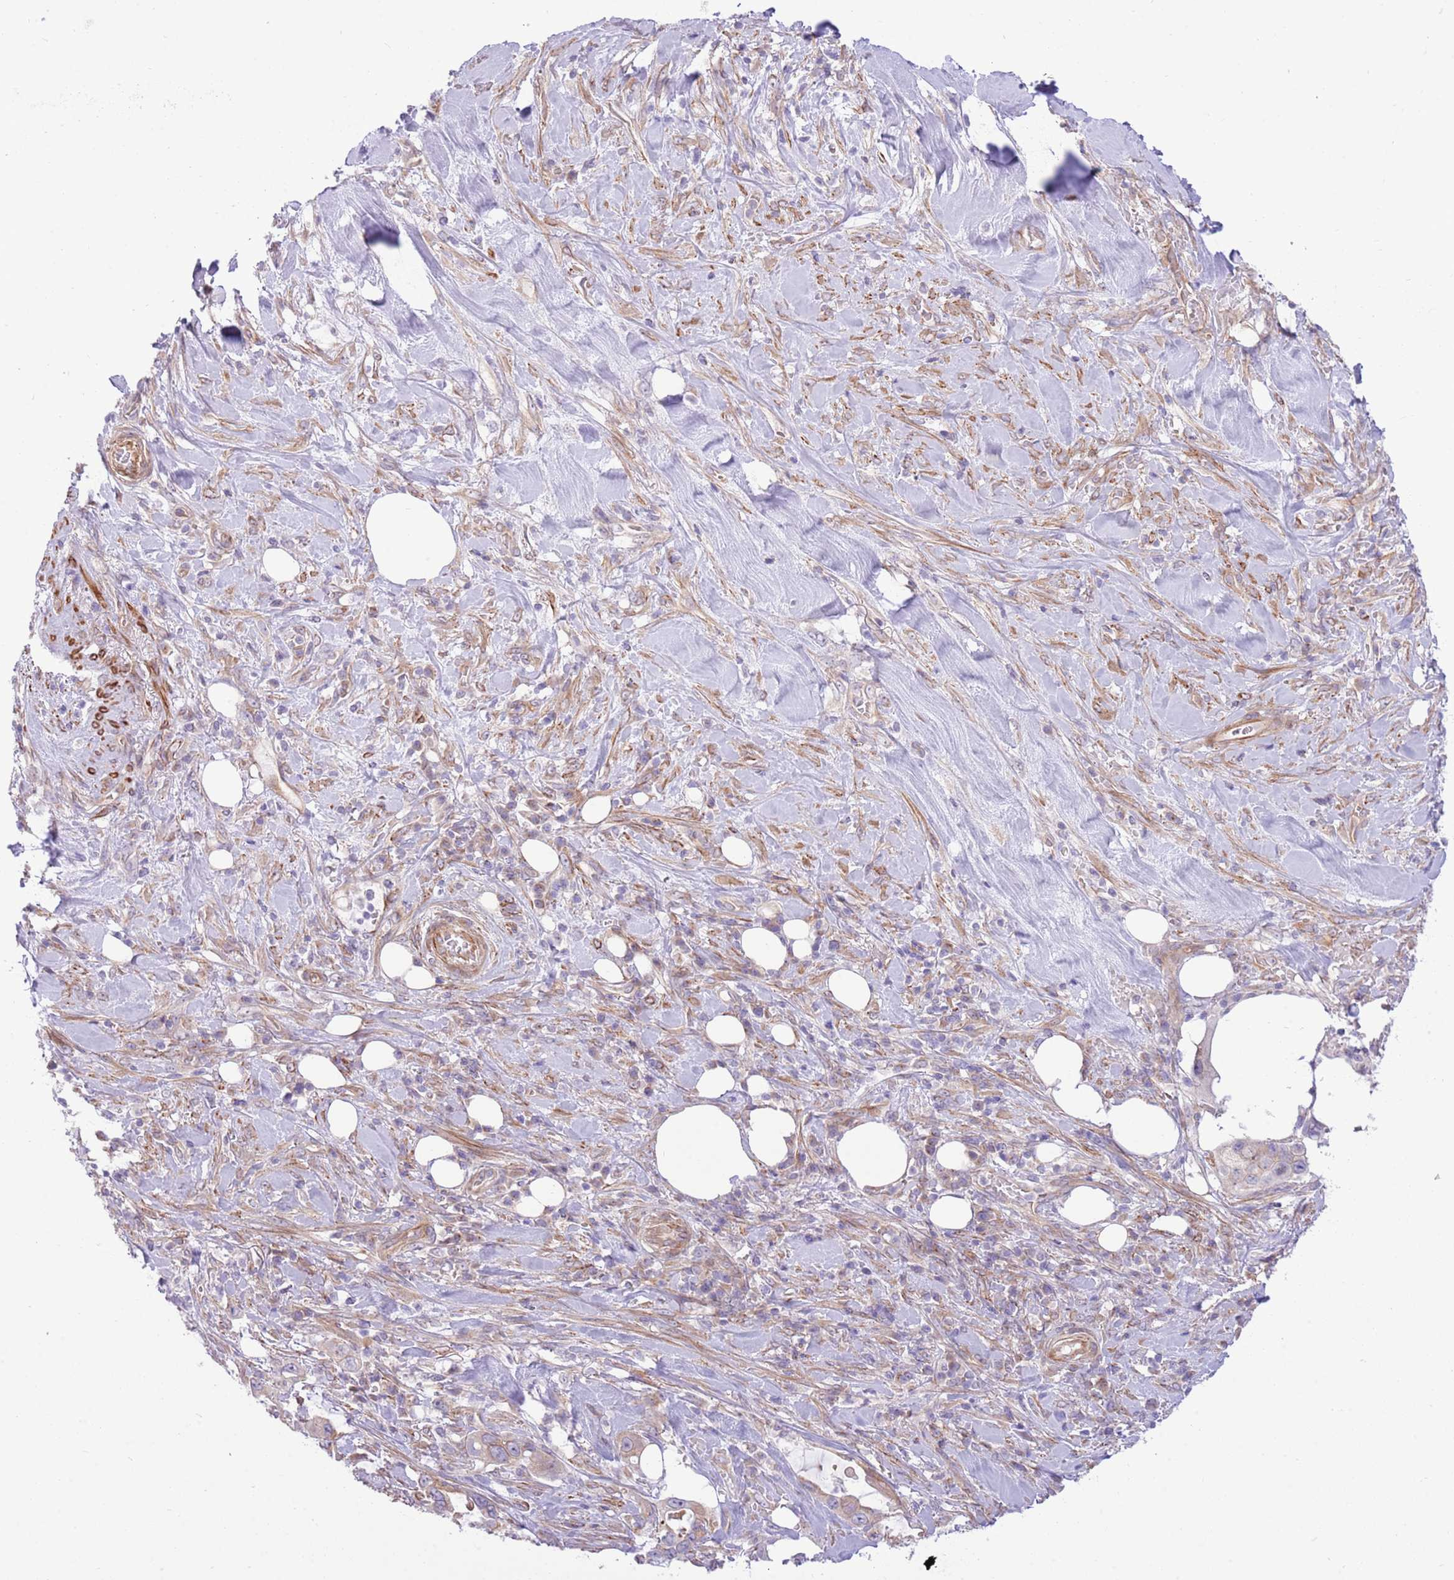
{"staining": {"intensity": "negative", "quantity": "none", "location": "none"}, "tissue": "pancreatic cancer", "cell_type": "Tumor cells", "image_type": "cancer", "snomed": [{"axis": "morphology", "description": "Adenocarcinoma, NOS"}, {"axis": "topography", "description": "Pancreas"}], "caption": "A micrograph of human pancreatic cancer (adenocarcinoma) is negative for staining in tumor cells.", "gene": "ZC4H2", "patient": {"sex": "female", "age": 61}}